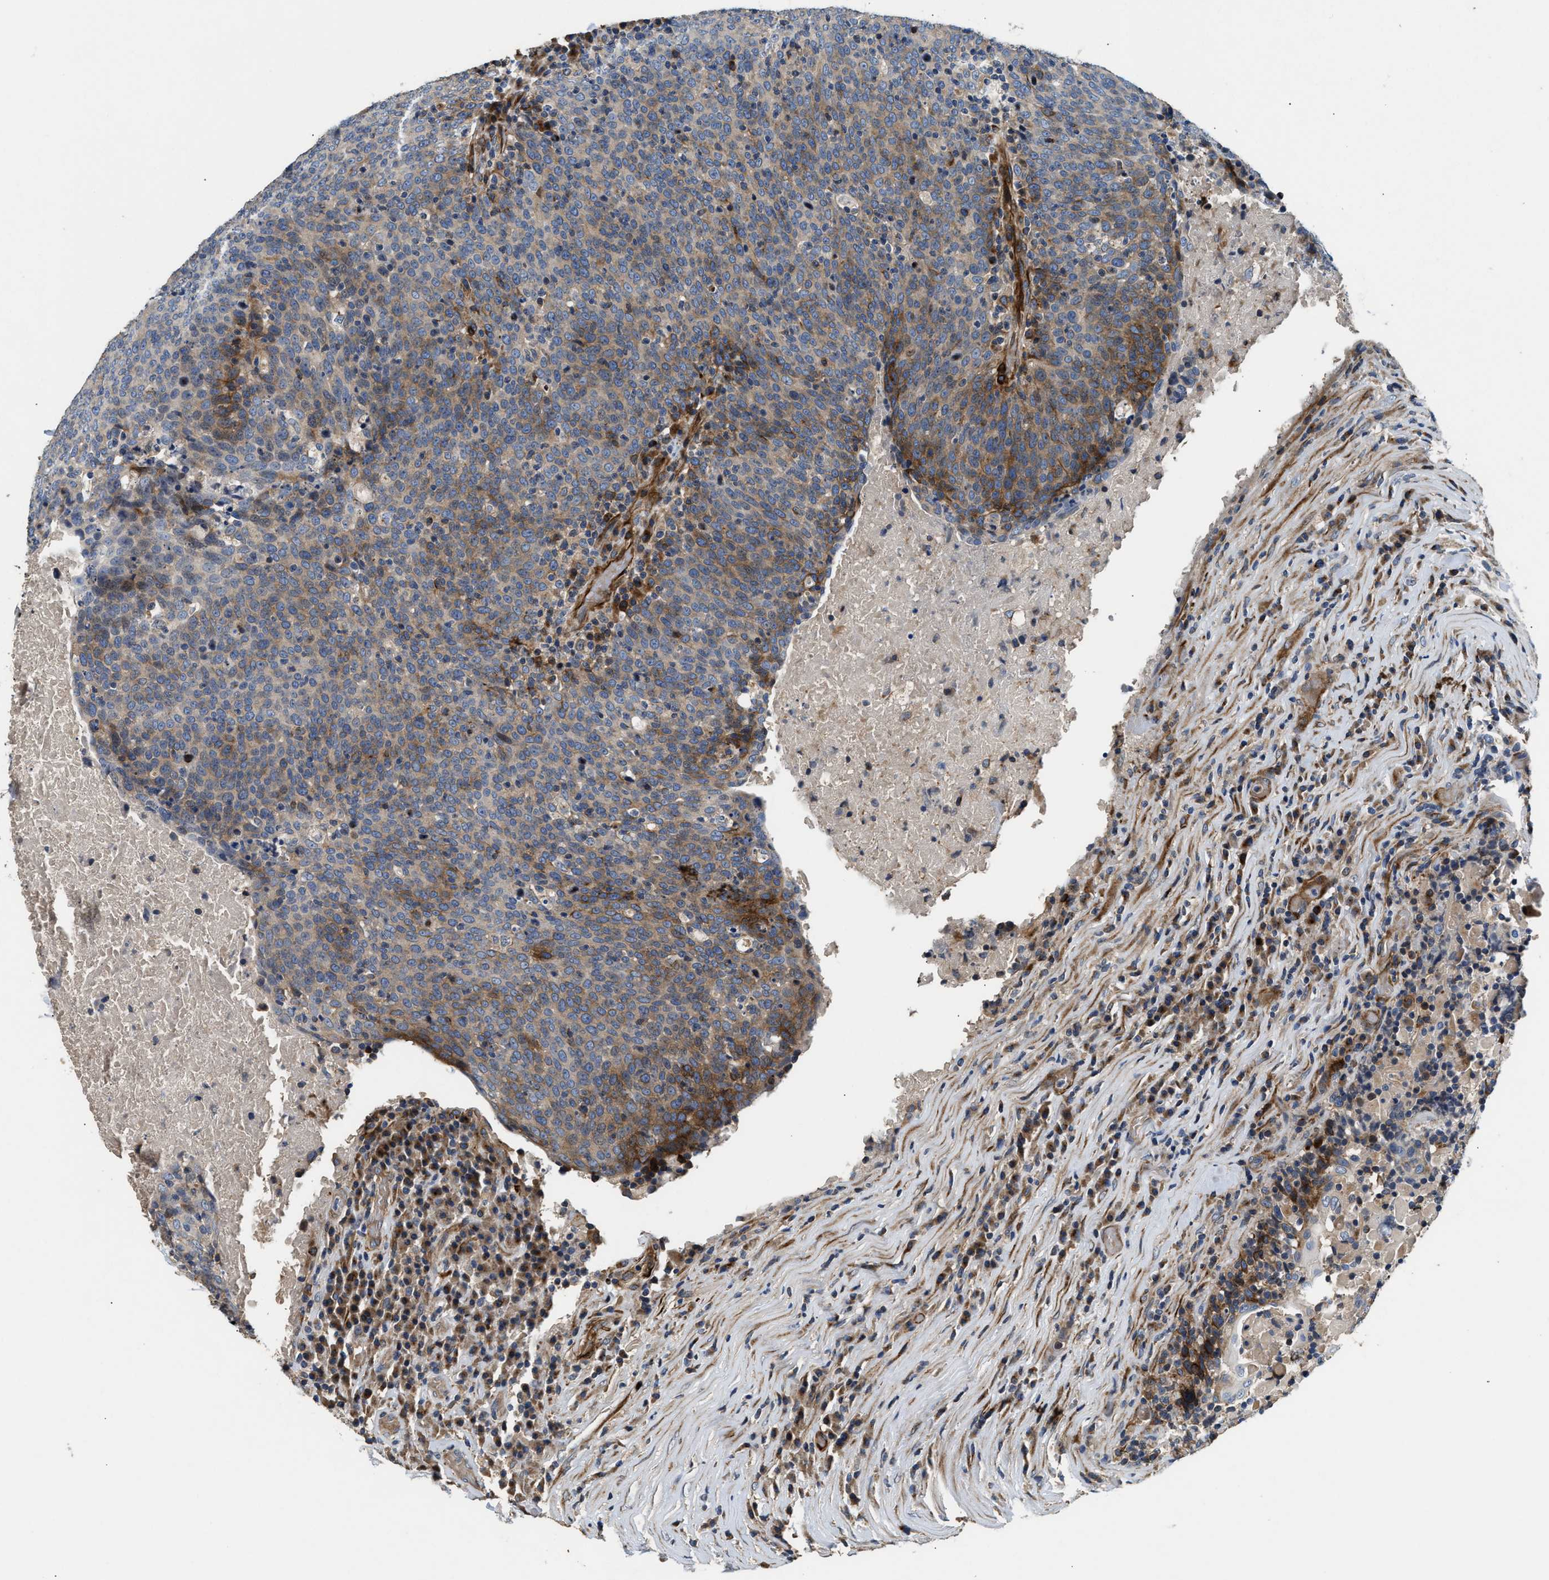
{"staining": {"intensity": "moderate", "quantity": "<25%", "location": "cytoplasmic/membranous"}, "tissue": "head and neck cancer", "cell_type": "Tumor cells", "image_type": "cancer", "snomed": [{"axis": "morphology", "description": "Squamous cell carcinoma, NOS"}, {"axis": "morphology", "description": "Squamous cell carcinoma, metastatic, NOS"}, {"axis": "topography", "description": "Lymph node"}, {"axis": "topography", "description": "Head-Neck"}], "caption": "A histopathology image of human squamous cell carcinoma (head and neck) stained for a protein demonstrates moderate cytoplasmic/membranous brown staining in tumor cells.", "gene": "IL17RC", "patient": {"sex": "male", "age": 62}}